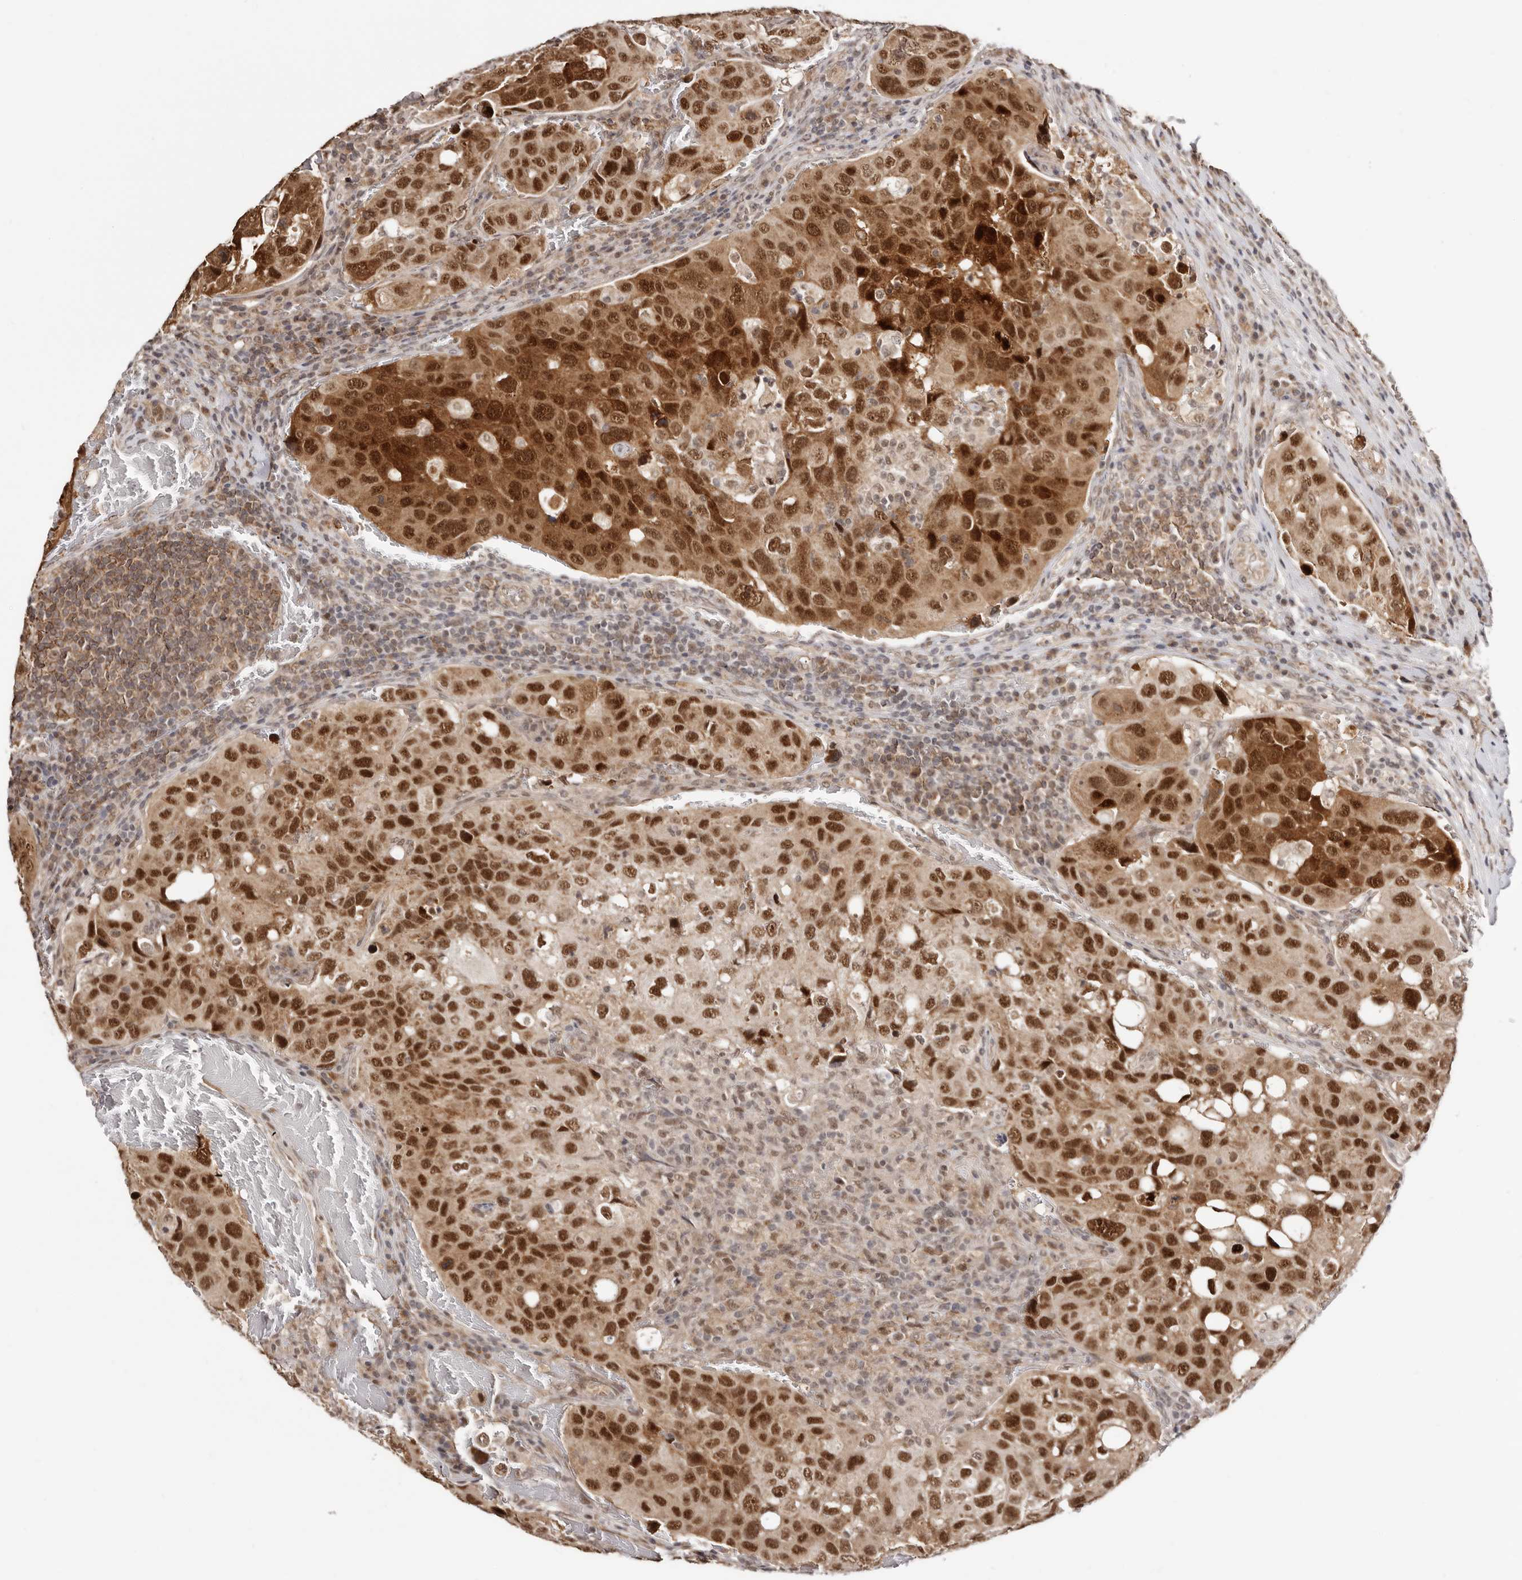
{"staining": {"intensity": "strong", "quantity": ">75%", "location": "cytoplasmic/membranous,nuclear"}, "tissue": "urothelial cancer", "cell_type": "Tumor cells", "image_type": "cancer", "snomed": [{"axis": "morphology", "description": "Urothelial carcinoma, High grade"}, {"axis": "topography", "description": "Lymph node"}, {"axis": "topography", "description": "Urinary bladder"}], "caption": "Immunohistochemical staining of human urothelial carcinoma (high-grade) shows high levels of strong cytoplasmic/membranous and nuclear staining in approximately >75% of tumor cells. (DAB (3,3'-diaminobenzidine) = brown stain, brightfield microscopy at high magnification).", "gene": "MED8", "patient": {"sex": "male", "age": 51}}